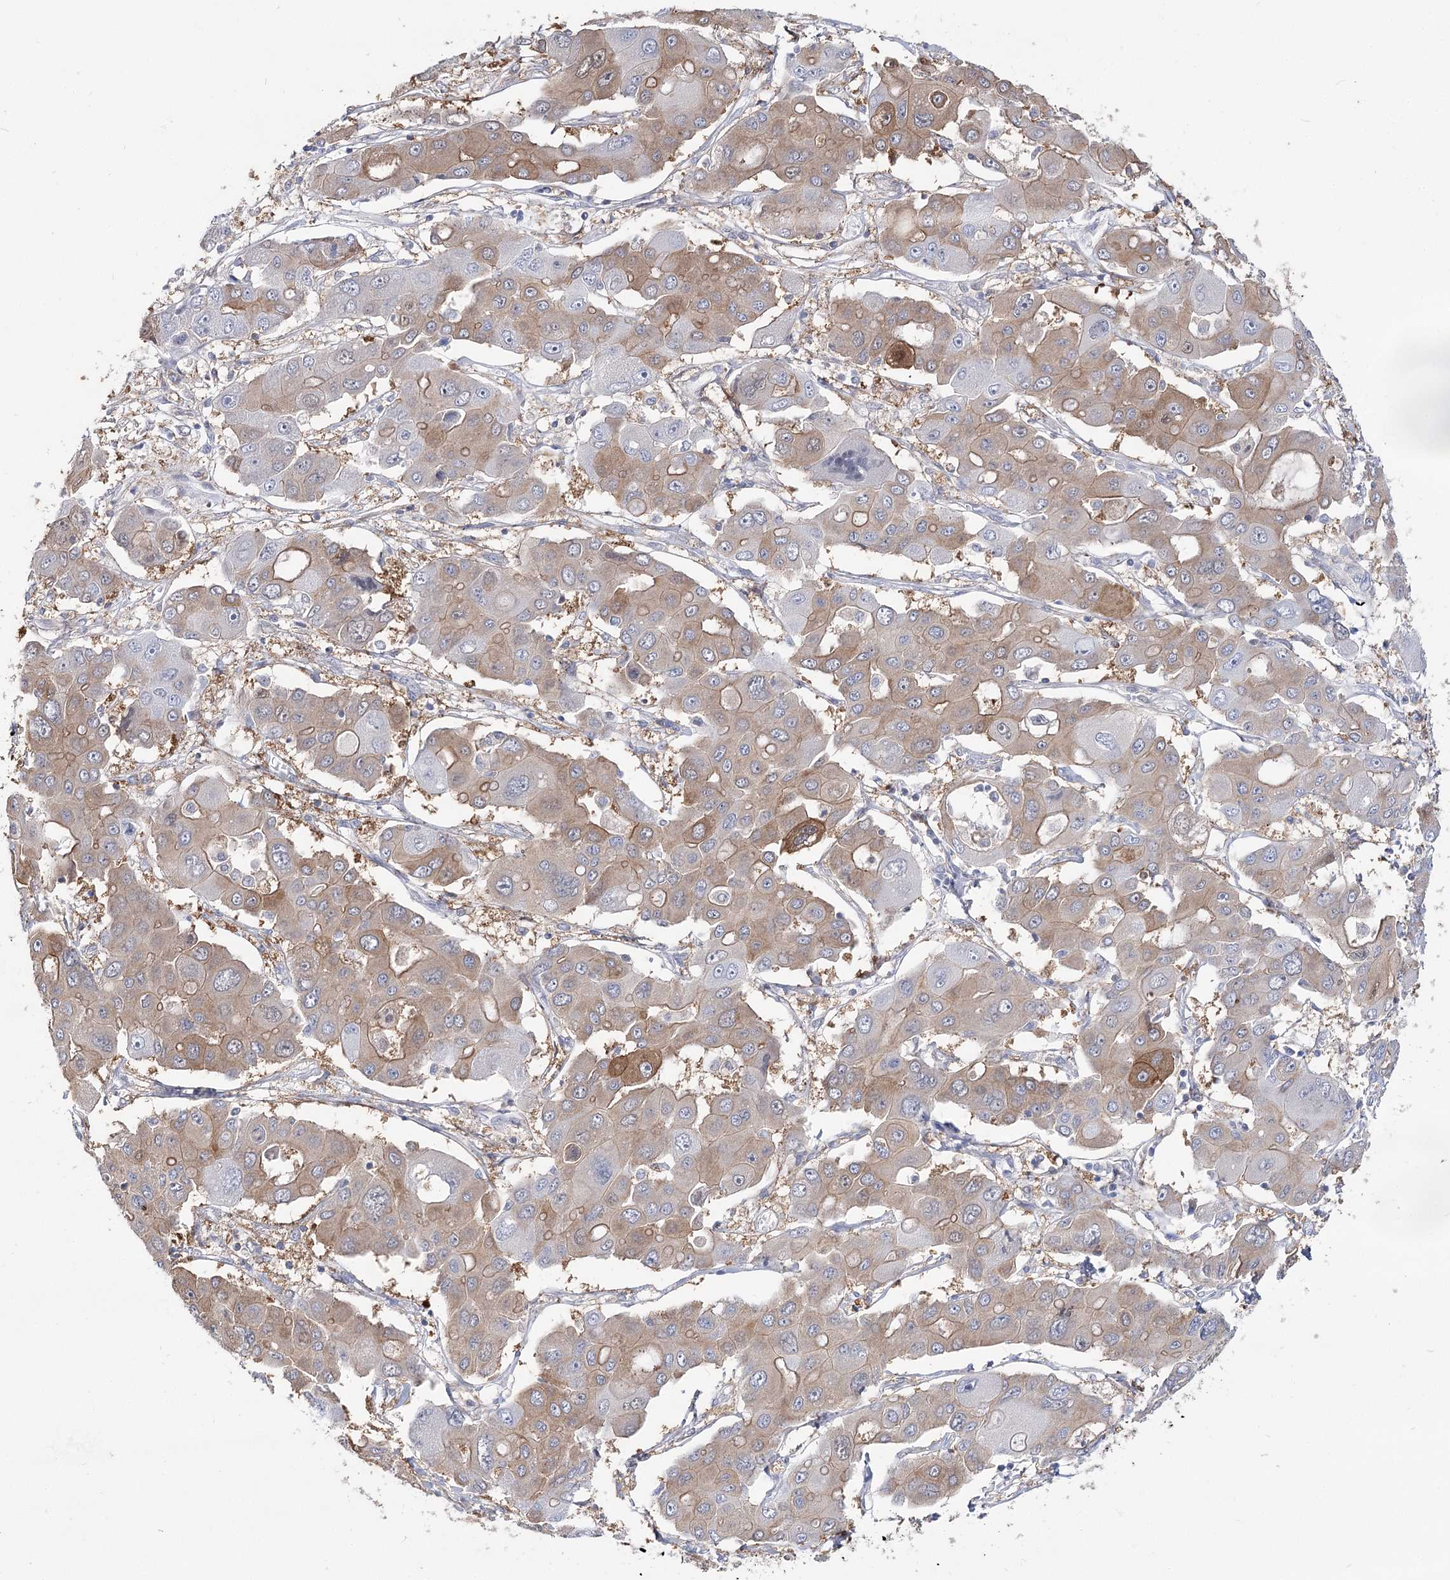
{"staining": {"intensity": "moderate", "quantity": "25%-75%", "location": "cytoplasmic/membranous"}, "tissue": "liver cancer", "cell_type": "Tumor cells", "image_type": "cancer", "snomed": [{"axis": "morphology", "description": "Cholangiocarcinoma"}, {"axis": "topography", "description": "Liver"}], "caption": "Immunohistochemical staining of human liver cancer demonstrates medium levels of moderate cytoplasmic/membranous staining in about 25%-75% of tumor cells.", "gene": "UGP2", "patient": {"sex": "male", "age": 67}}